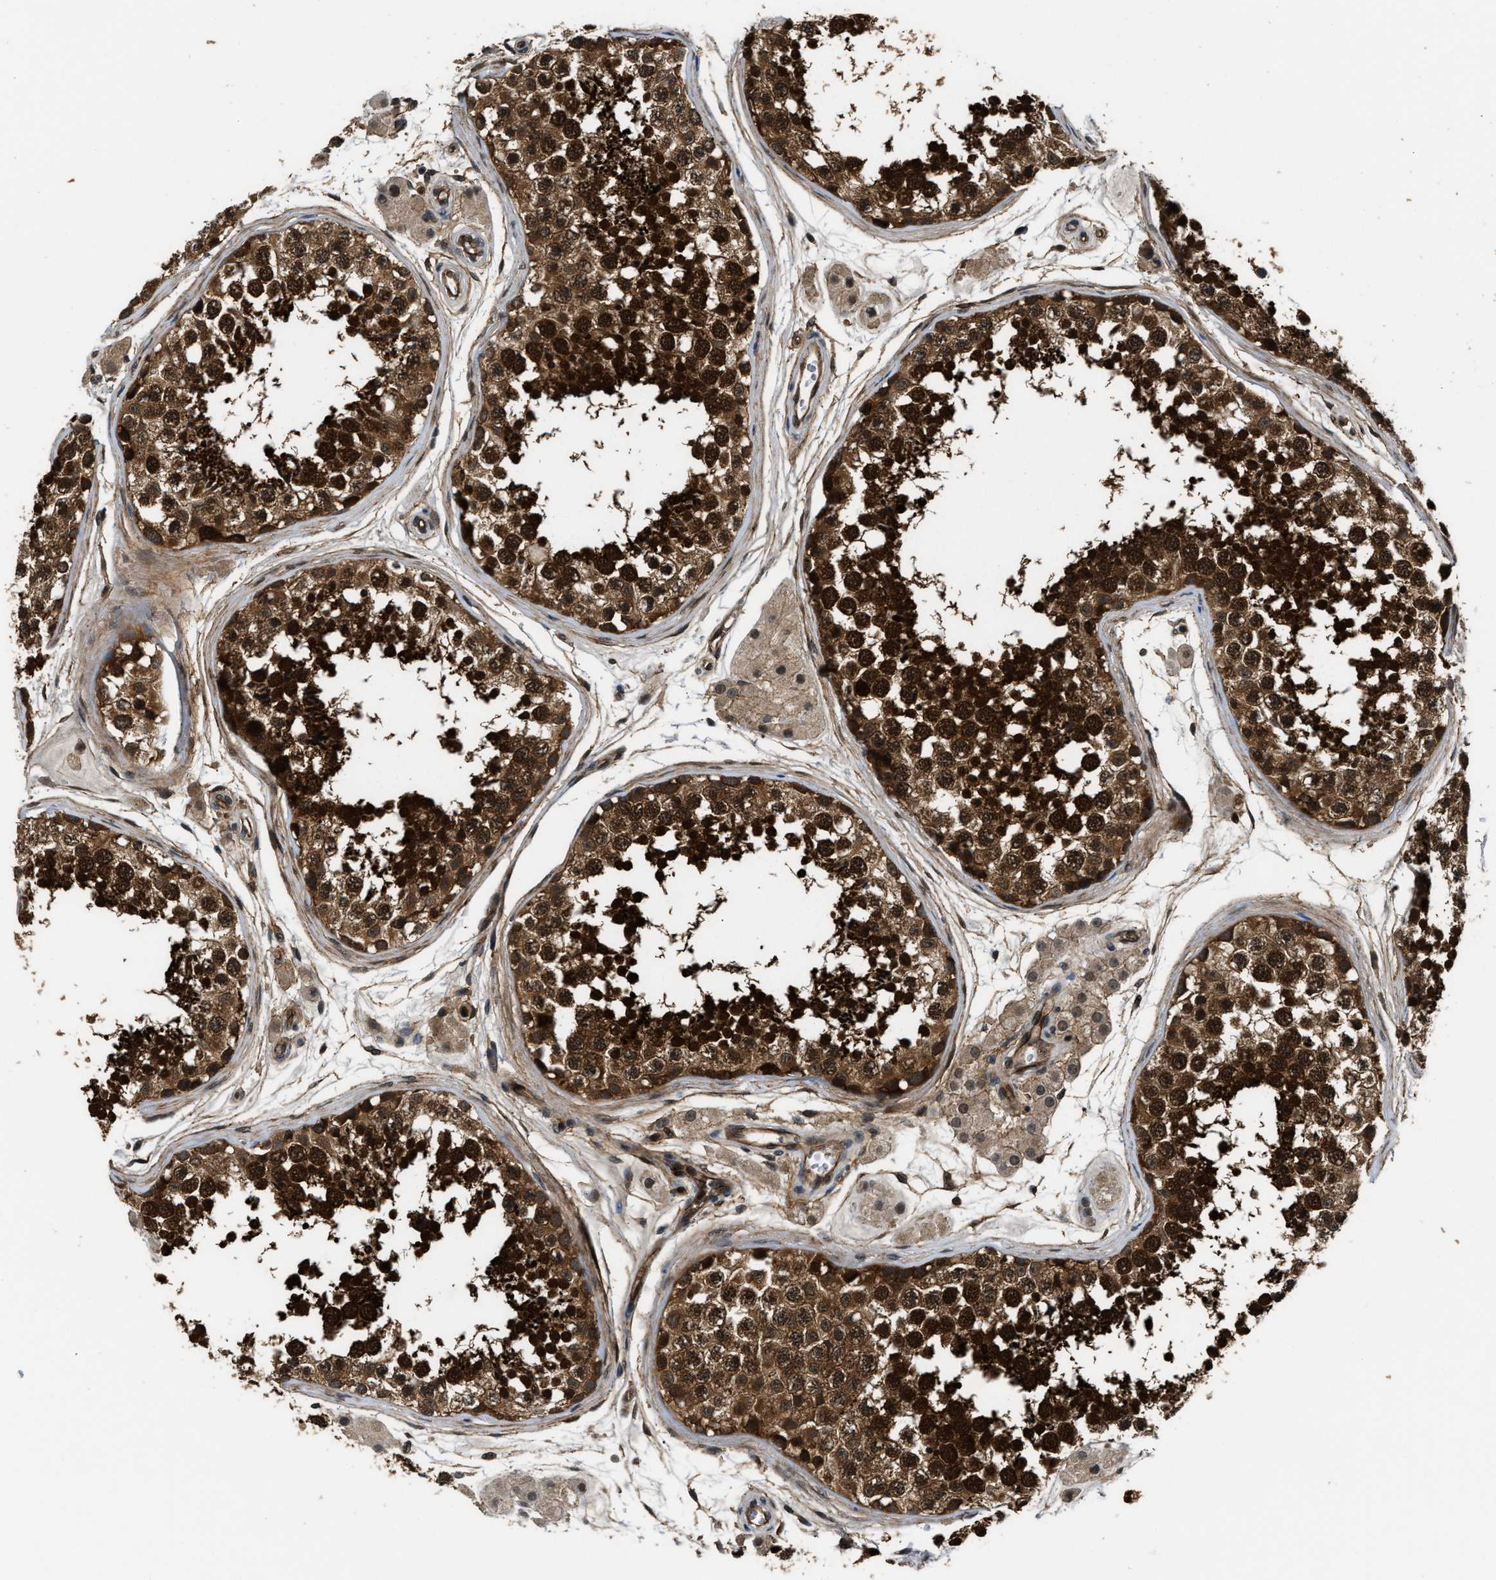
{"staining": {"intensity": "strong", "quantity": ">75%", "location": "cytoplasmic/membranous,nuclear"}, "tissue": "testis", "cell_type": "Cells in seminiferous ducts", "image_type": "normal", "snomed": [{"axis": "morphology", "description": "Normal tissue, NOS"}, {"axis": "topography", "description": "Testis"}], "caption": "A high amount of strong cytoplasmic/membranous,nuclear positivity is appreciated in approximately >75% of cells in seminiferous ducts in benign testis.", "gene": "COPS2", "patient": {"sex": "male", "age": 56}}